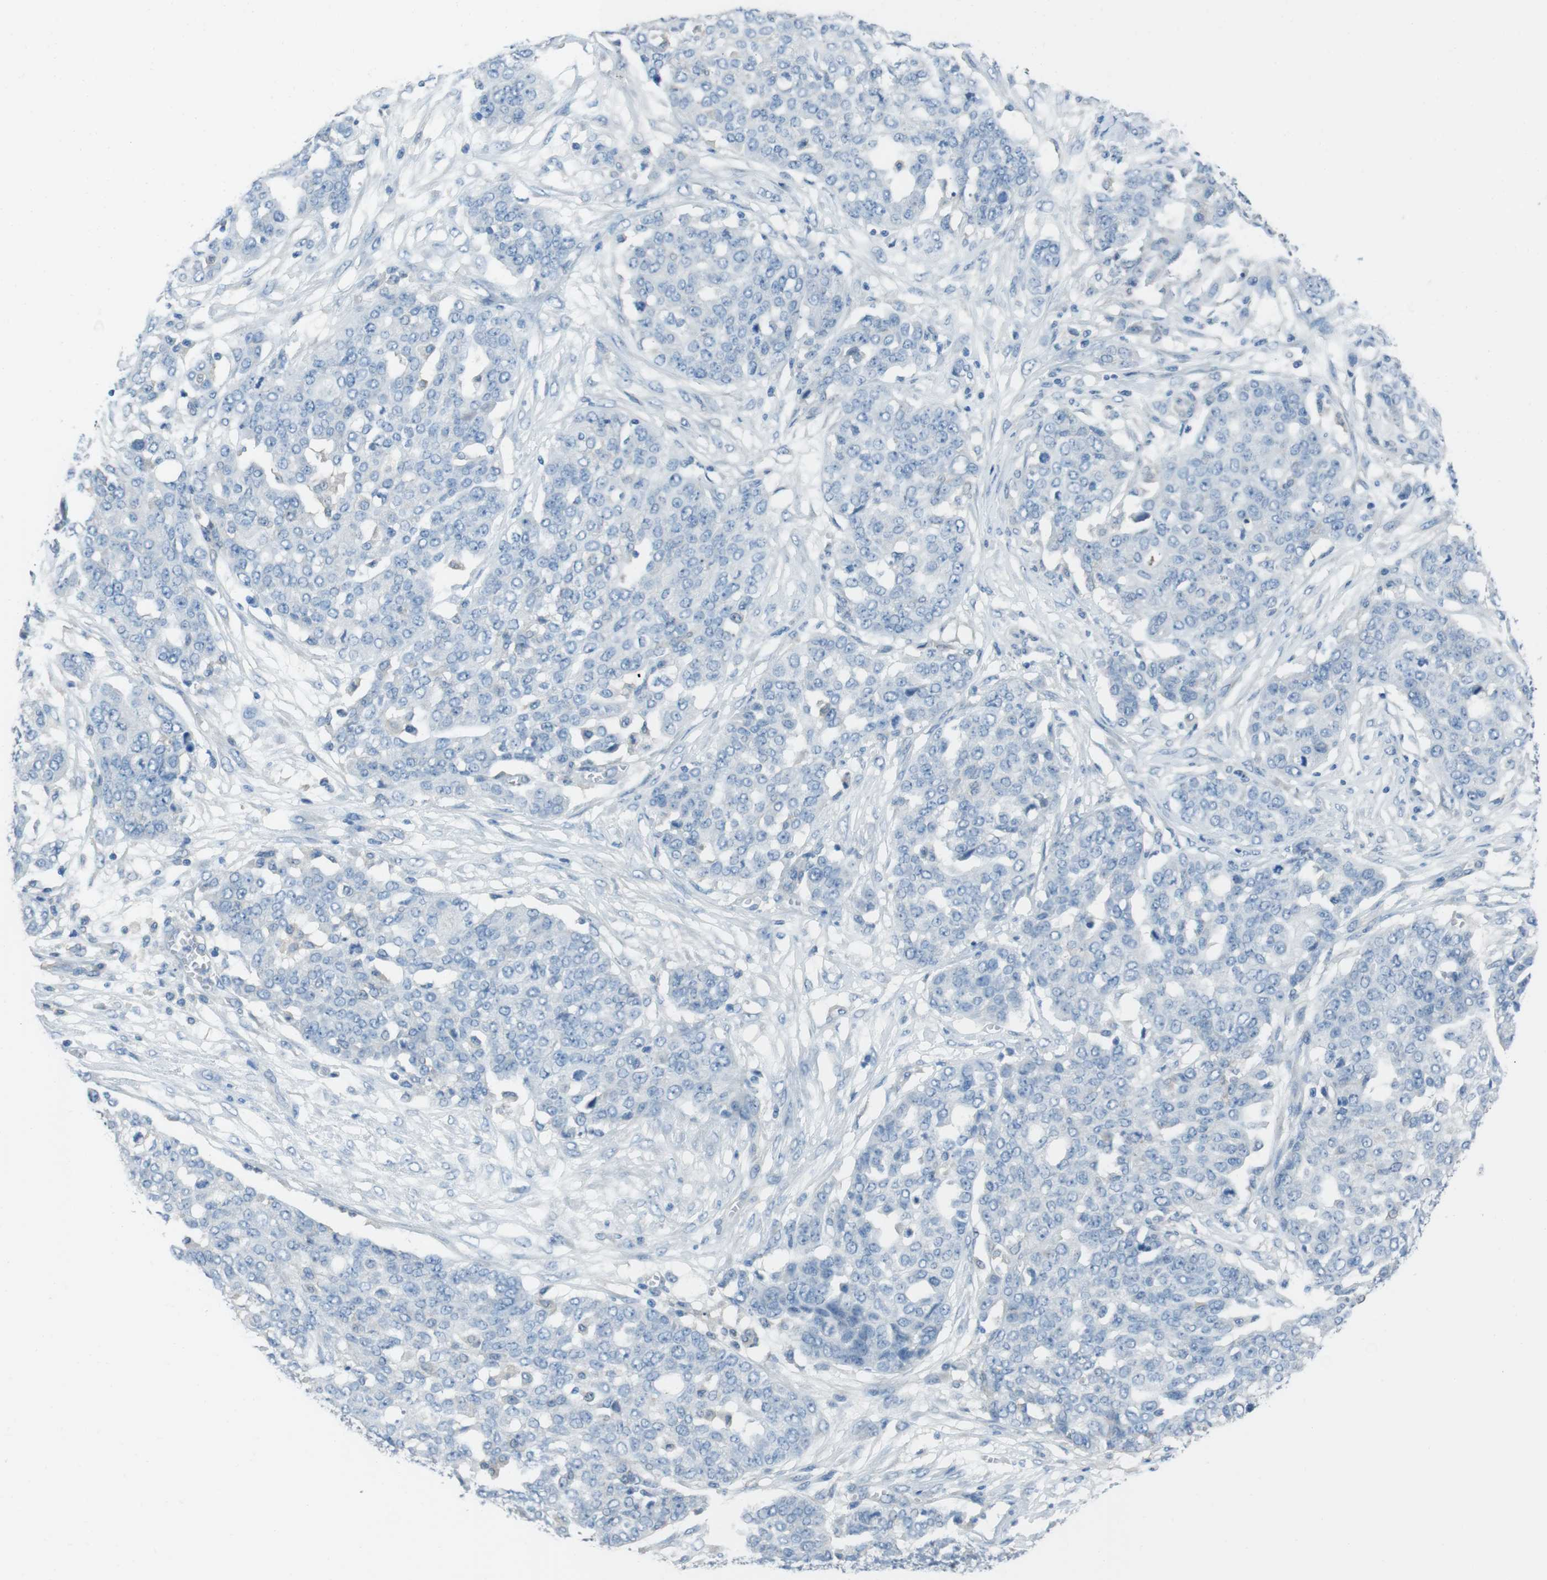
{"staining": {"intensity": "negative", "quantity": "none", "location": "none"}, "tissue": "ovarian cancer", "cell_type": "Tumor cells", "image_type": "cancer", "snomed": [{"axis": "morphology", "description": "Cystadenocarcinoma, serous, NOS"}, {"axis": "topography", "description": "Soft tissue"}, {"axis": "topography", "description": "Ovary"}], "caption": "An immunohistochemistry photomicrograph of serous cystadenocarcinoma (ovarian) is shown. There is no staining in tumor cells of serous cystadenocarcinoma (ovarian). Brightfield microscopy of immunohistochemistry (IHC) stained with DAB (3,3'-diaminobenzidine) (brown) and hematoxylin (blue), captured at high magnification.", "gene": "CYP2C8", "patient": {"sex": "female", "age": 57}}